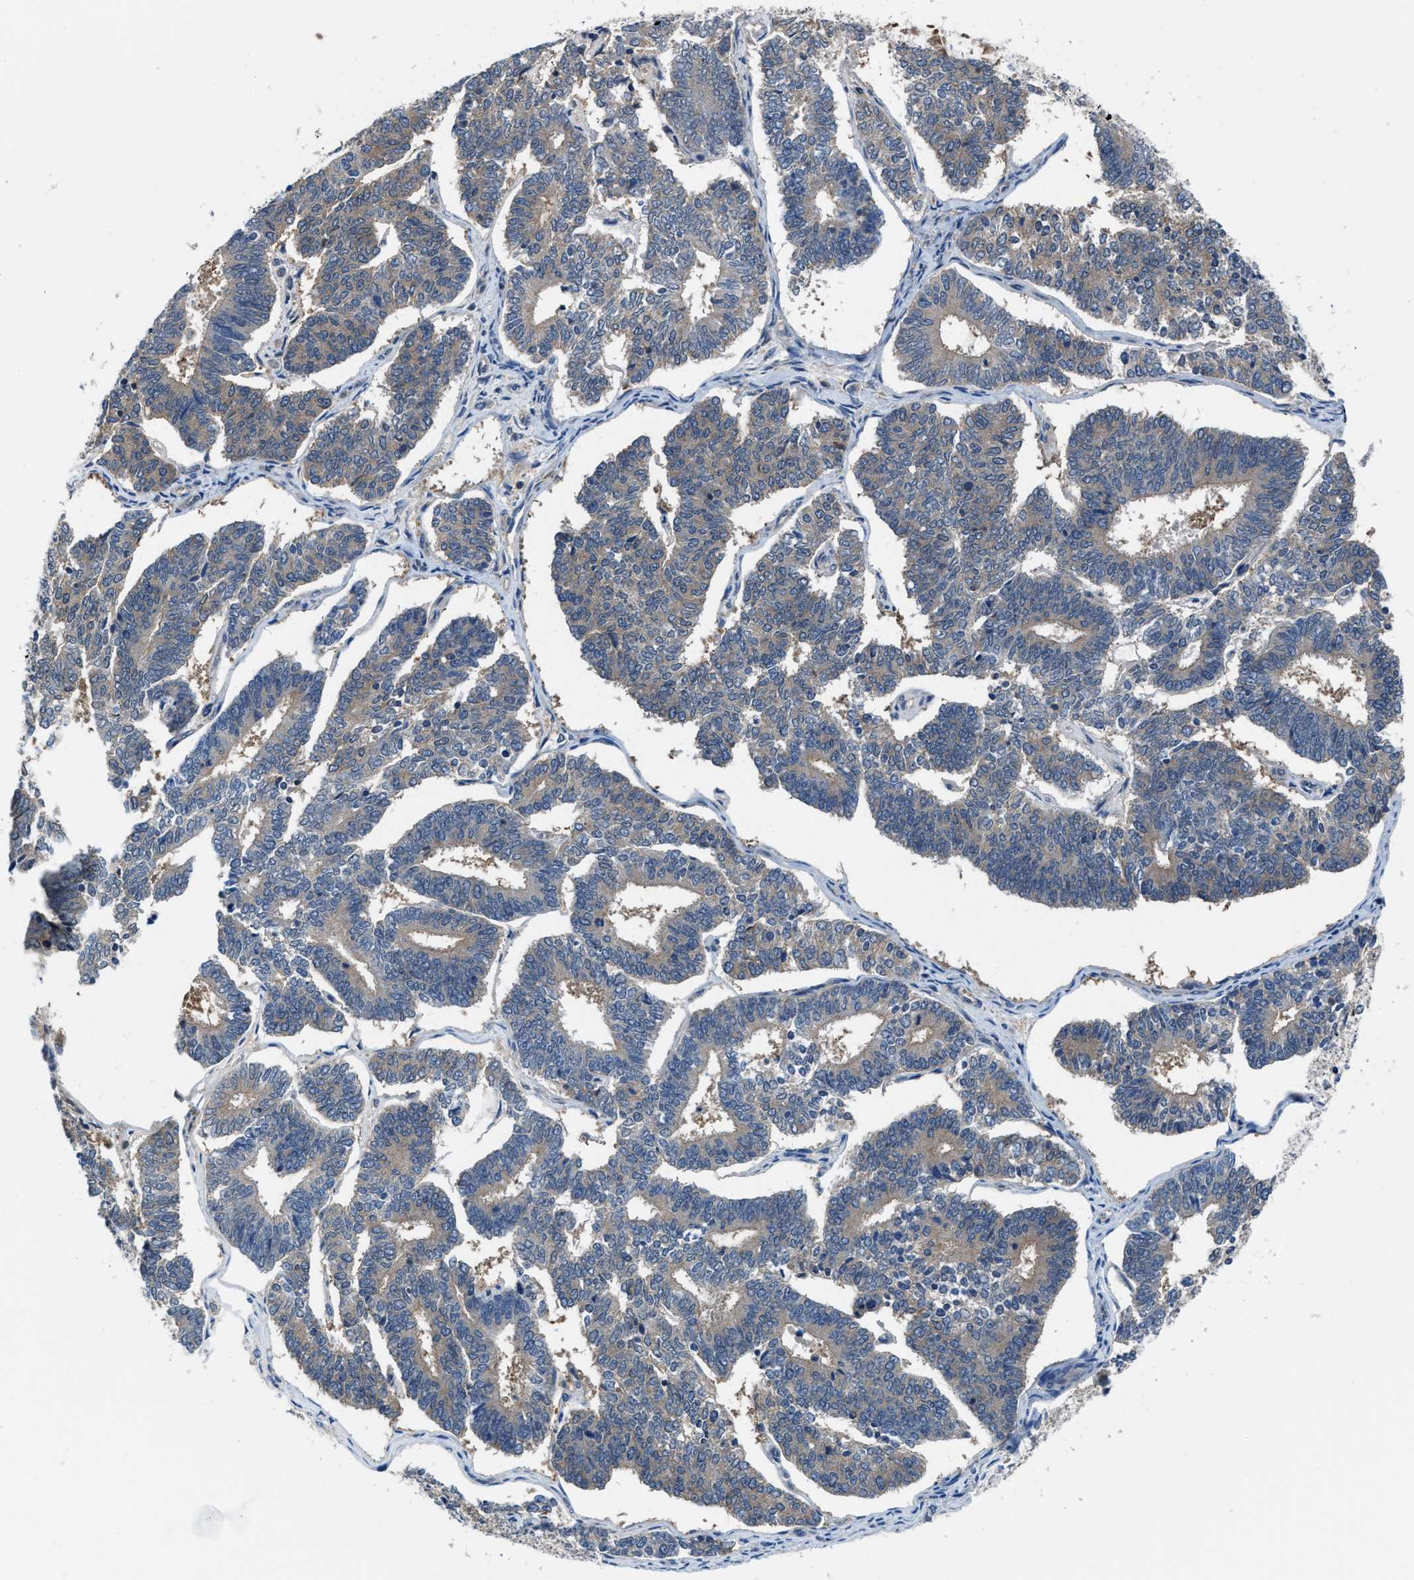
{"staining": {"intensity": "weak", "quantity": "25%-75%", "location": "cytoplasmic/membranous"}, "tissue": "endometrial cancer", "cell_type": "Tumor cells", "image_type": "cancer", "snomed": [{"axis": "morphology", "description": "Adenocarcinoma, NOS"}, {"axis": "topography", "description": "Endometrium"}], "caption": "Protein staining by immunohistochemistry (IHC) demonstrates weak cytoplasmic/membranous staining in about 25%-75% of tumor cells in endometrial adenocarcinoma.", "gene": "NUDT5", "patient": {"sex": "female", "age": 70}}